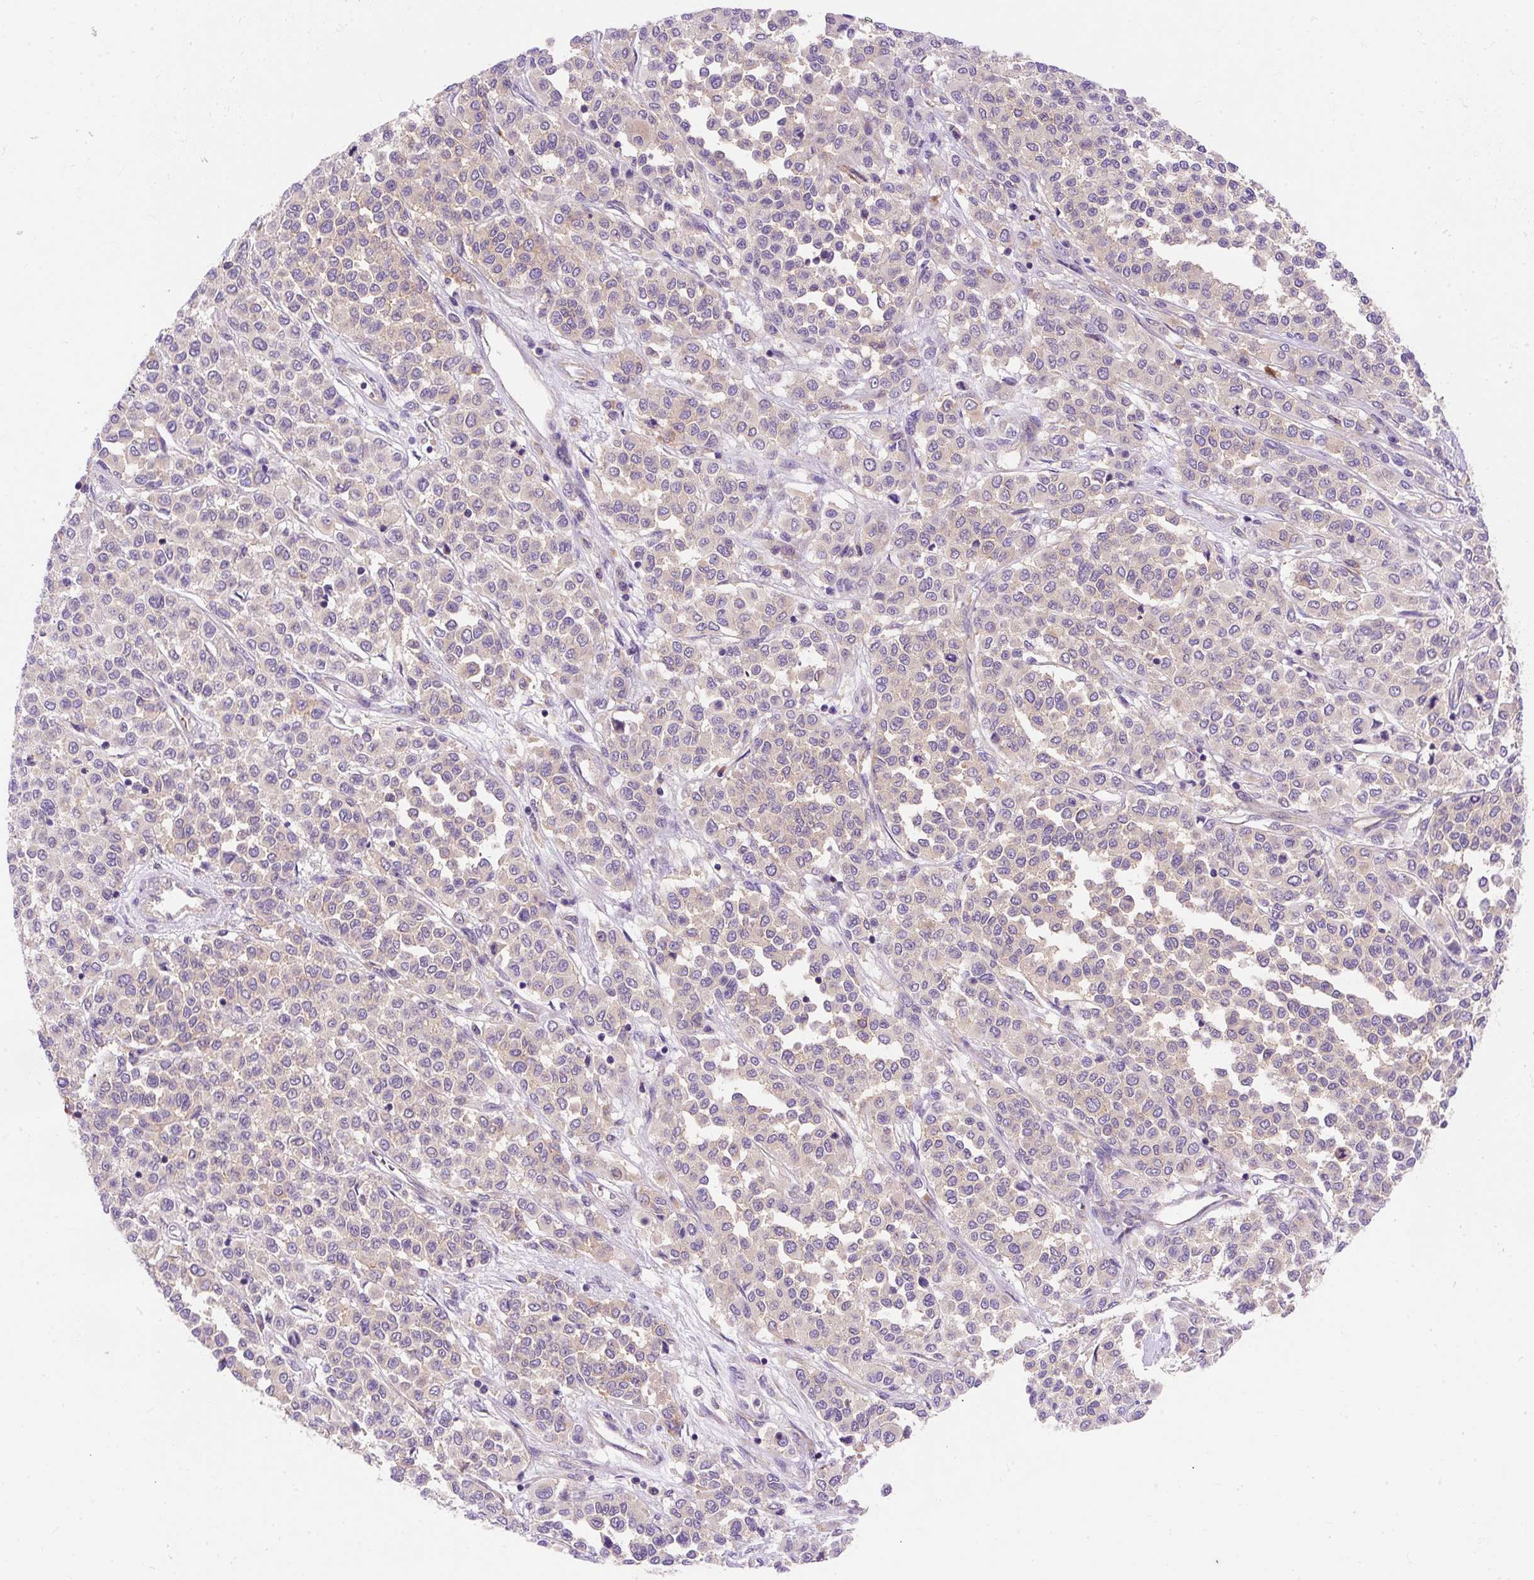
{"staining": {"intensity": "negative", "quantity": "none", "location": "none"}, "tissue": "melanoma", "cell_type": "Tumor cells", "image_type": "cancer", "snomed": [{"axis": "morphology", "description": "Malignant melanoma, Metastatic site"}, {"axis": "topography", "description": "Pancreas"}], "caption": "Tumor cells are negative for protein expression in human melanoma.", "gene": "OR4K15", "patient": {"sex": "female", "age": 30}}